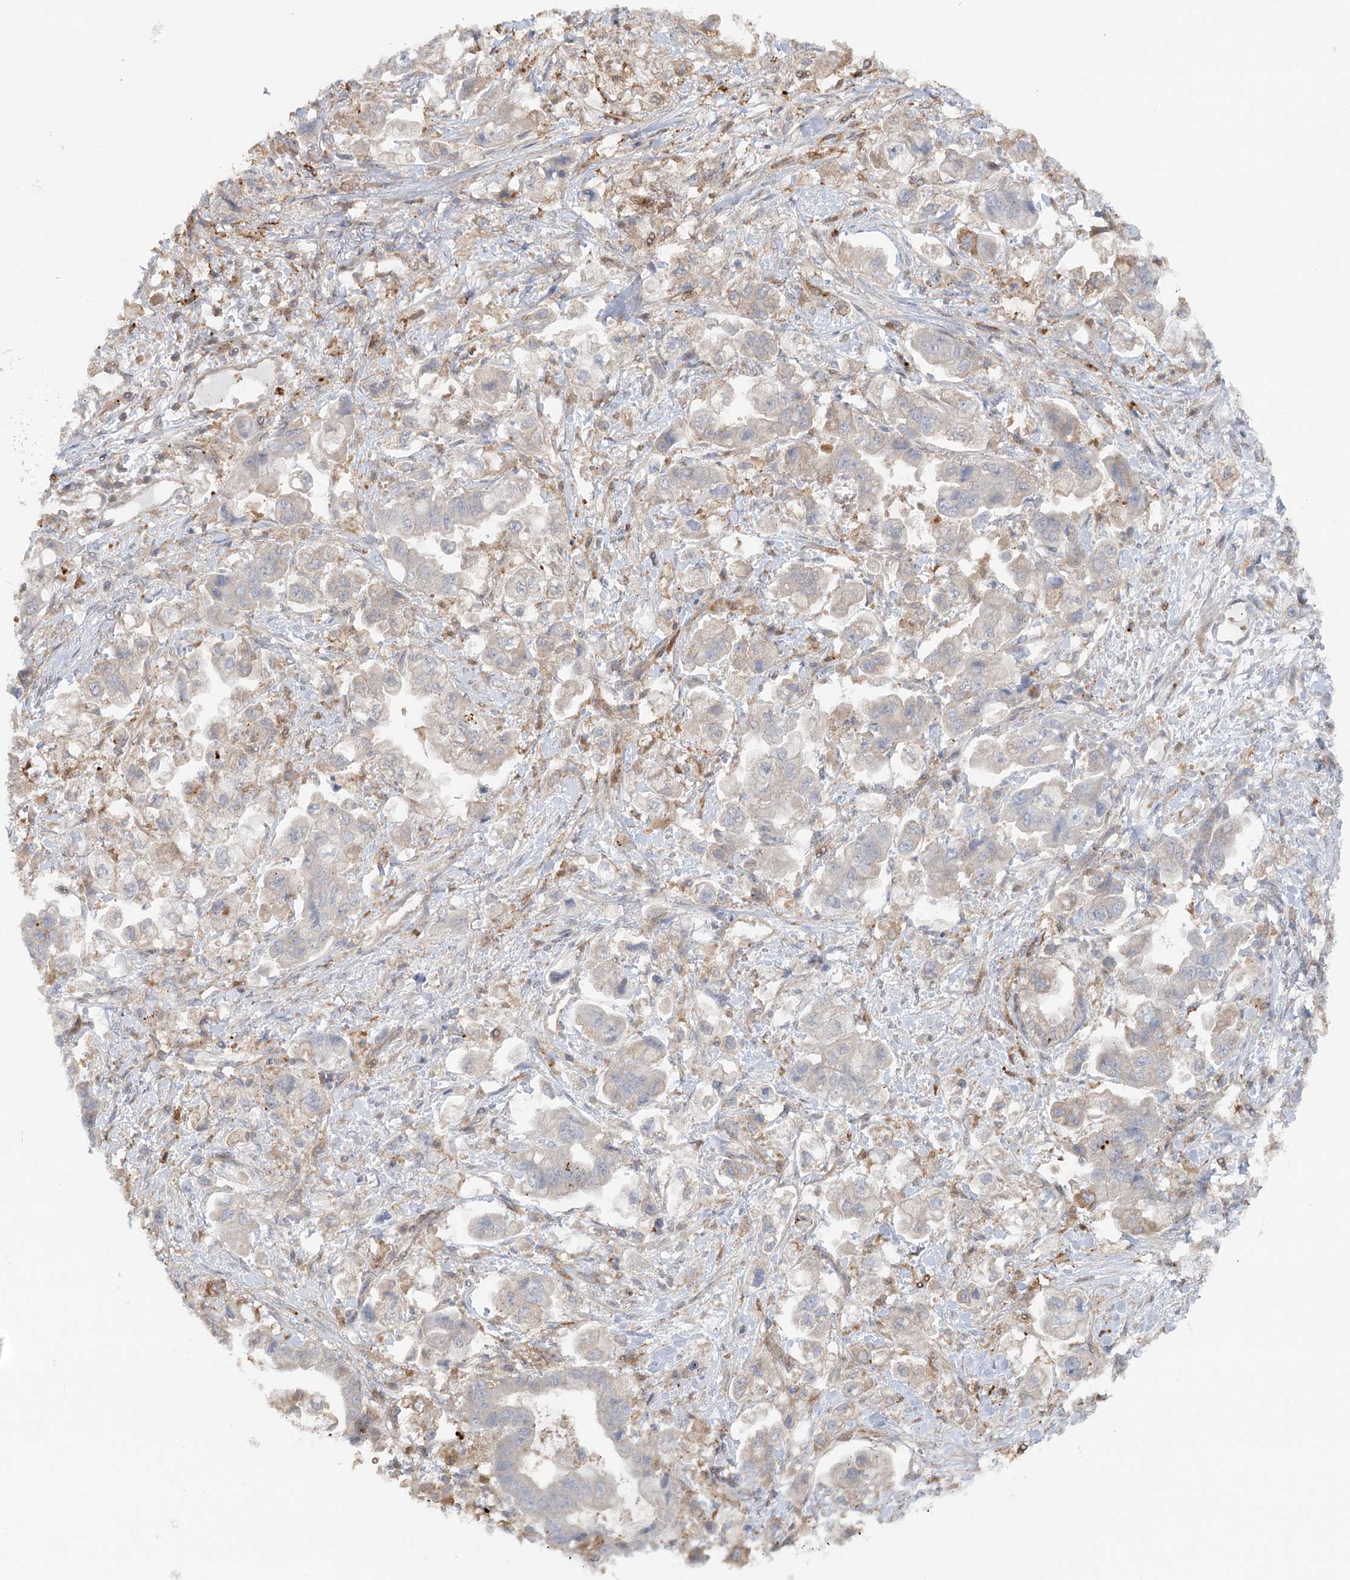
{"staining": {"intensity": "negative", "quantity": "none", "location": "none"}, "tissue": "stomach cancer", "cell_type": "Tumor cells", "image_type": "cancer", "snomed": [{"axis": "morphology", "description": "Adenocarcinoma, NOS"}, {"axis": "topography", "description": "Stomach"}], "caption": "There is no significant positivity in tumor cells of stomach cancer (adenocarcinoma).", "gene": "GBE1", "patient": {"sex": "male", "age": 62}}